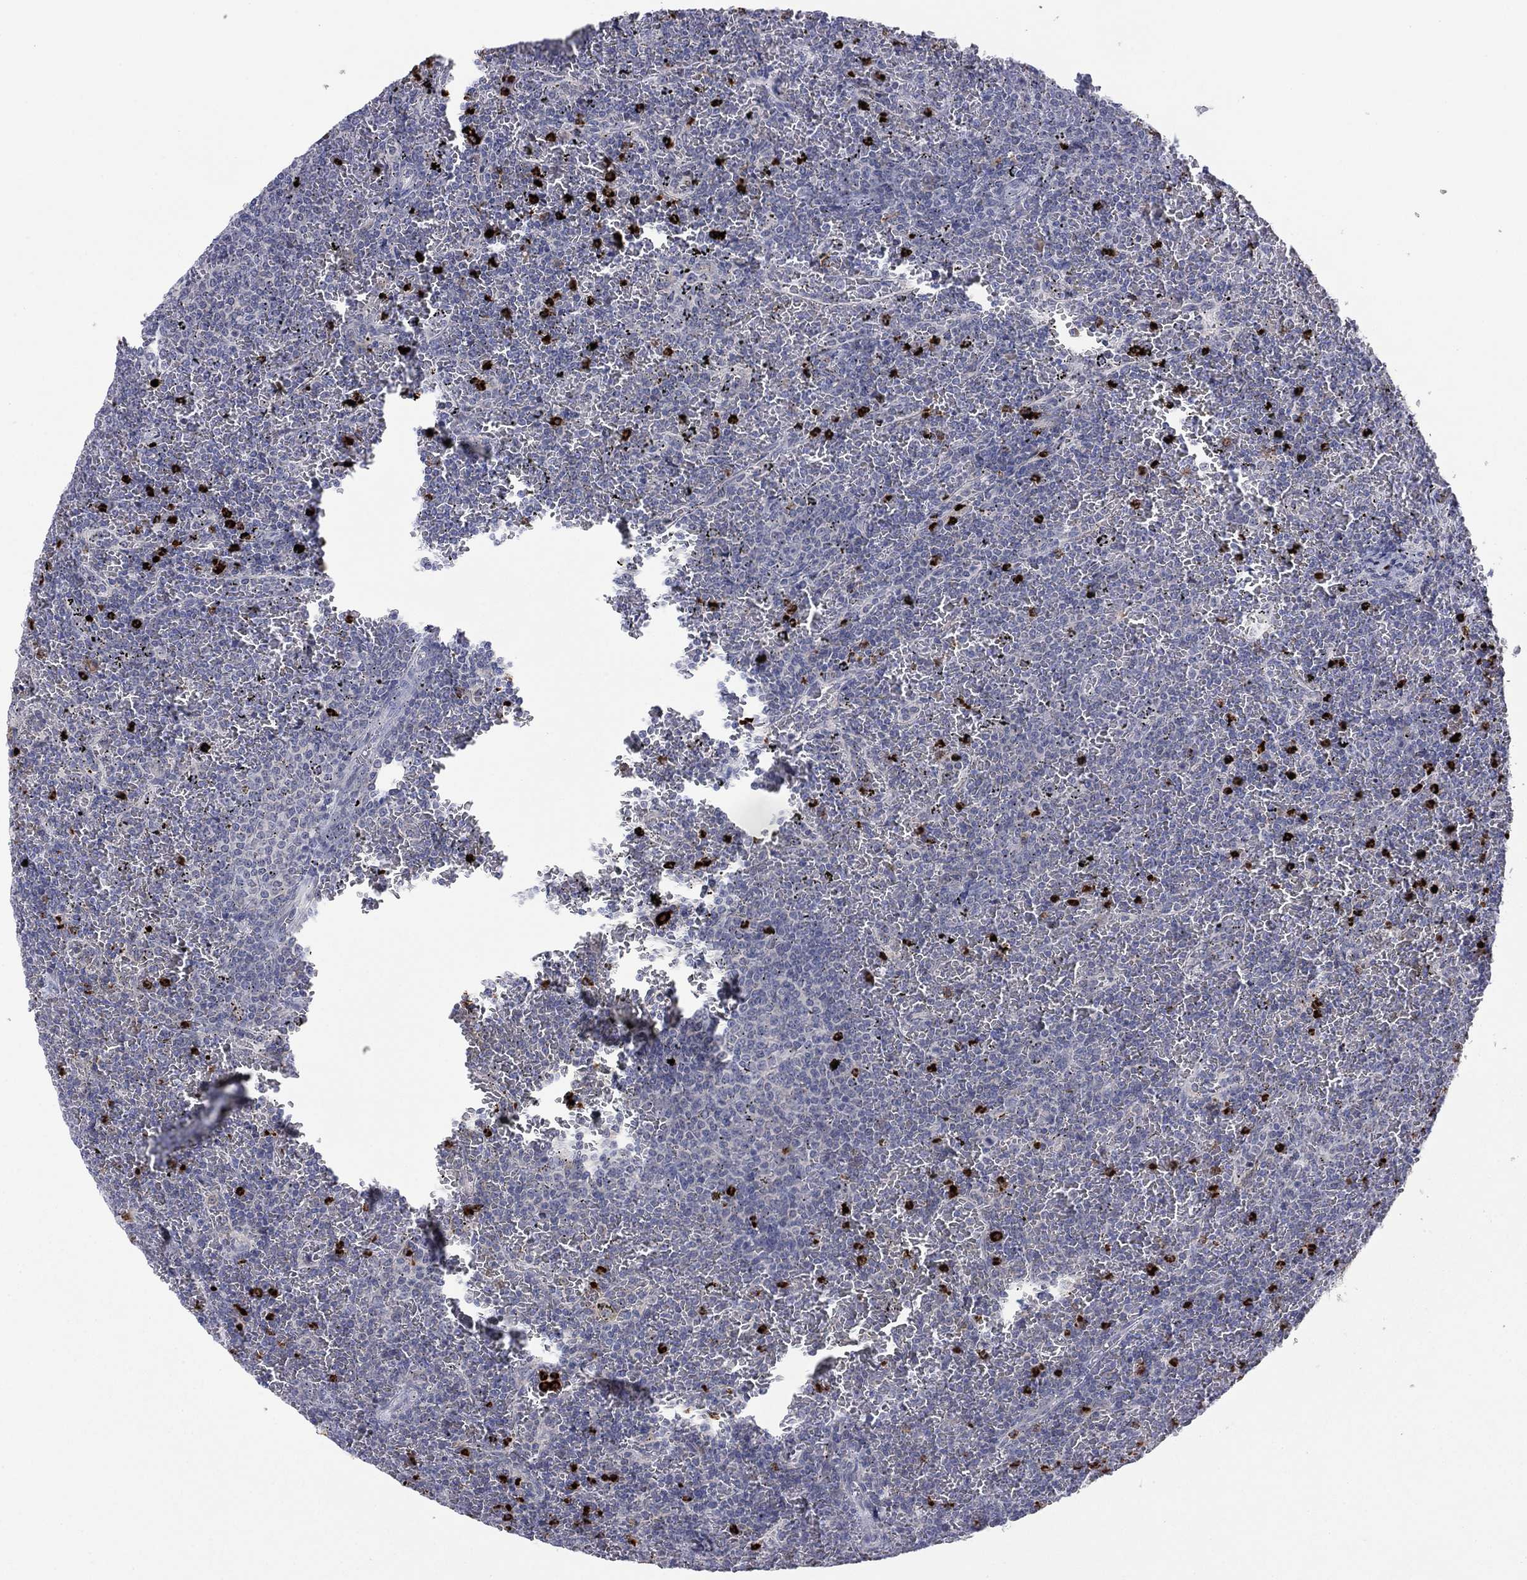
{"staining": {"intensity": "negative", "quantity": "none", "location": "none"}, "tissue": "lymphoma", "cell_type": "Tumor cells", "image_type": "cancer", "snomed": [{"axis": "morphology", "description": "Malignant lymphoma, non-Hodgkin's type, Low grade"}, {"axis": "topography", "description": "Spleen"}], "caption": "The micrograph demonstrates no staining of tumor cells in lymphoma.", "gene": "MTRFR", "patient": {"sex": "female", "age": 77}}